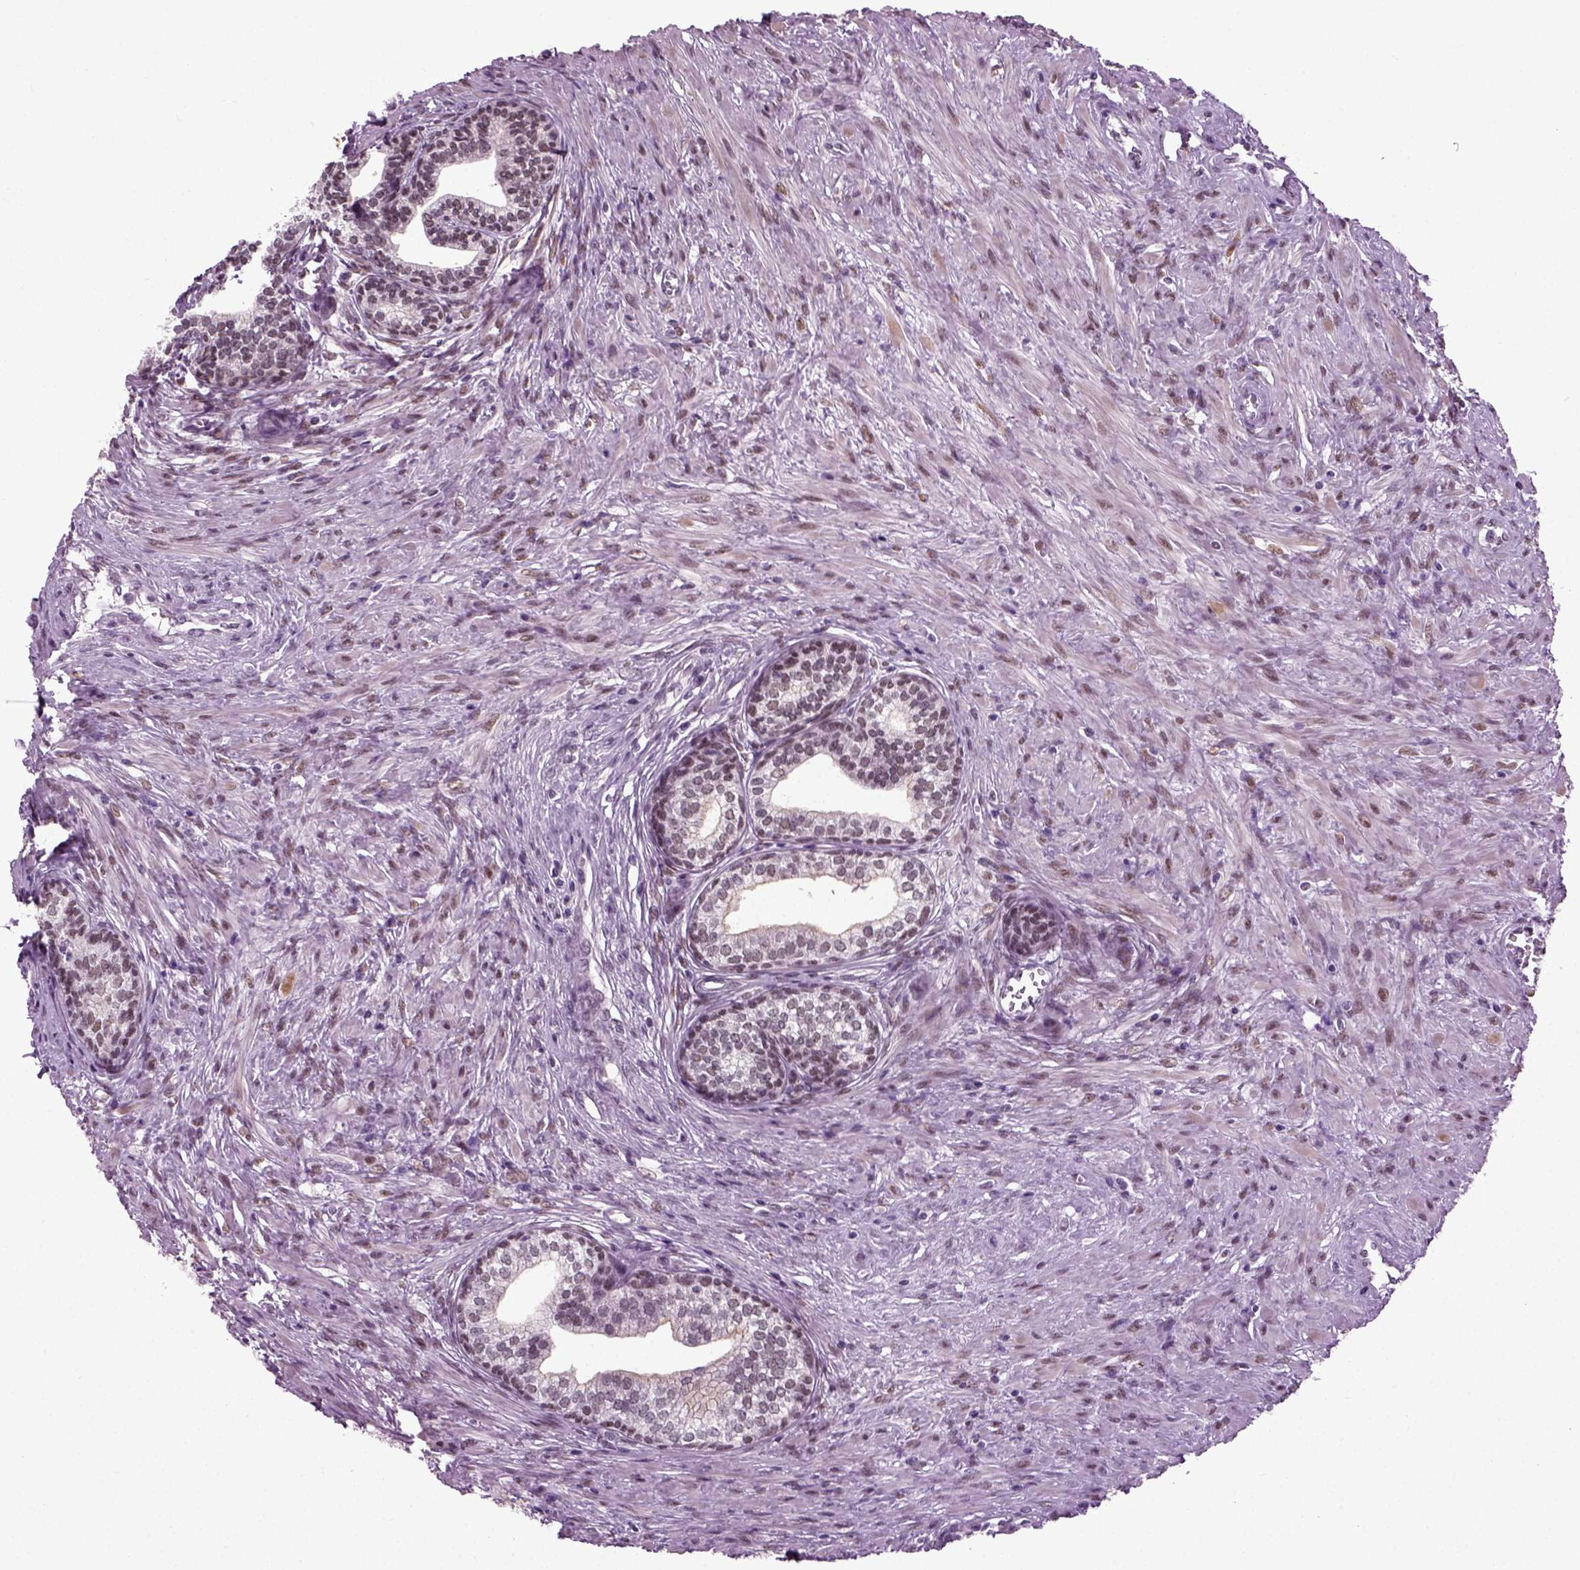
{"staining": {"intensity": "moderate", "quantity": "25%-75%", "location": "nuclear"}, "tissue": "prostate", "cell_type": "Glandular cells", "image_type": "normal", "snomed": [{"axis": "morphology", "description": "Normal tissue, NOS"}, {"axis": "topography", "description": "Prostate"}], "caption": "High-power microscopy captured an immunohistochemistry (IHC) image of benign prostate, revealing moderate nuclear positivity in approximately 25%-75% of glandular cells. Using DAB (3,3'-diaminobenzidine) (brown) and hematoxylin (blue) stains, captured at high magnification using brightfield microscopy.", "gene": "RCOR3", "patient": {"sex": "male", "age": 65}}